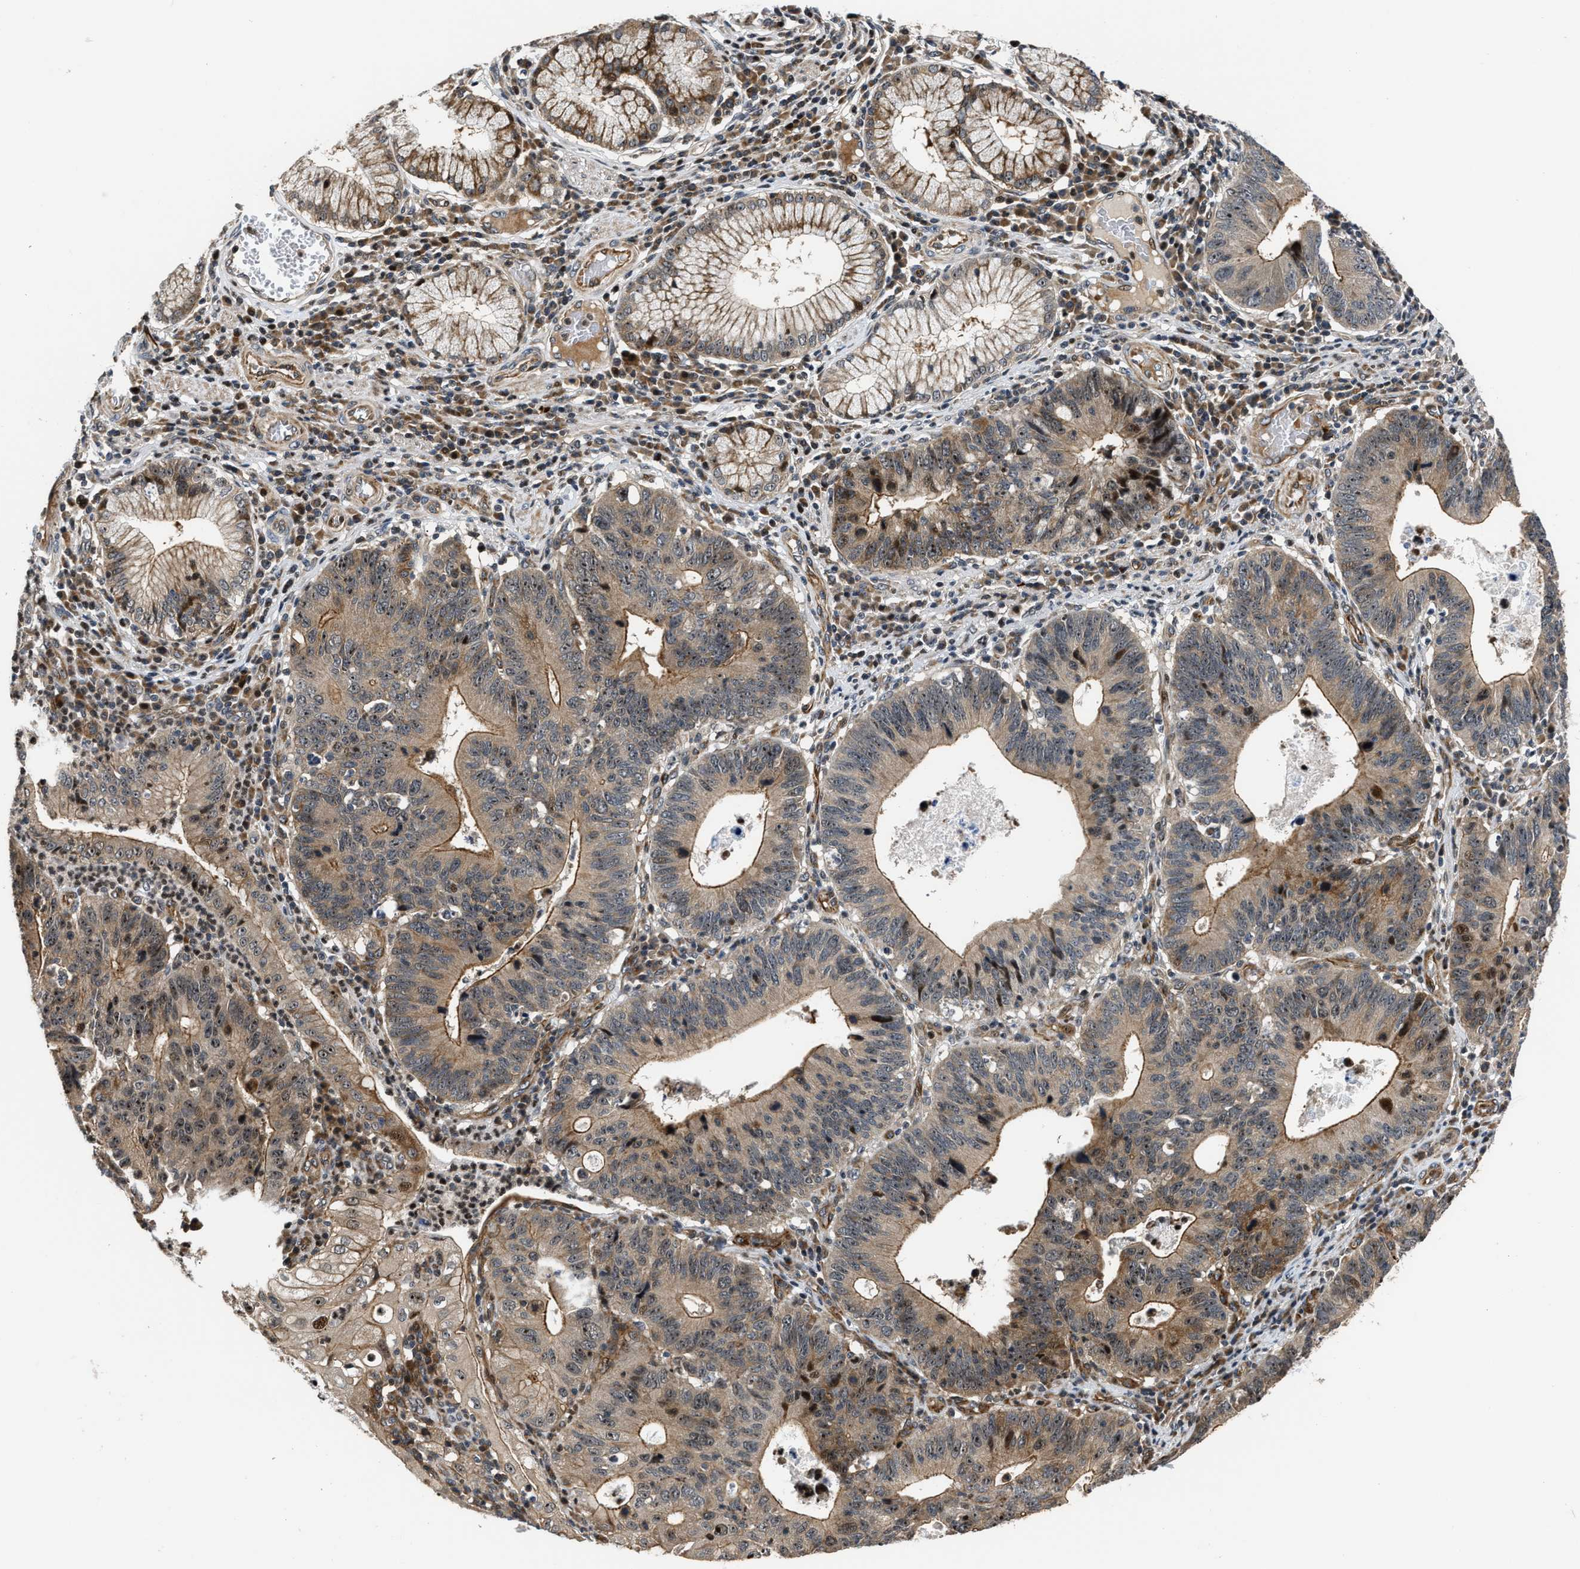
{"staining": {"intensity": "moderate", "quantity": ">75%", "location": "cytoplasmic/membranous,nuclear"}, "tissue": "stomach cancer", "cell_type": "Tumor cells", "image_type": "cancer", "snomed": [{"axis": "morphology", "description": "Adenocarcinoma, NOS"}, {"axis": "topography", "description": "Stomach"}], "caption": "Stomach cancer stained with immunohistochemistry (IHC) shows moderate cytoplasmic/membranous and nuclear staining in approximately >75% of tumor cells.", "gene": "ALDH3A2", "patient": {"sex": "male", "age": 59}}